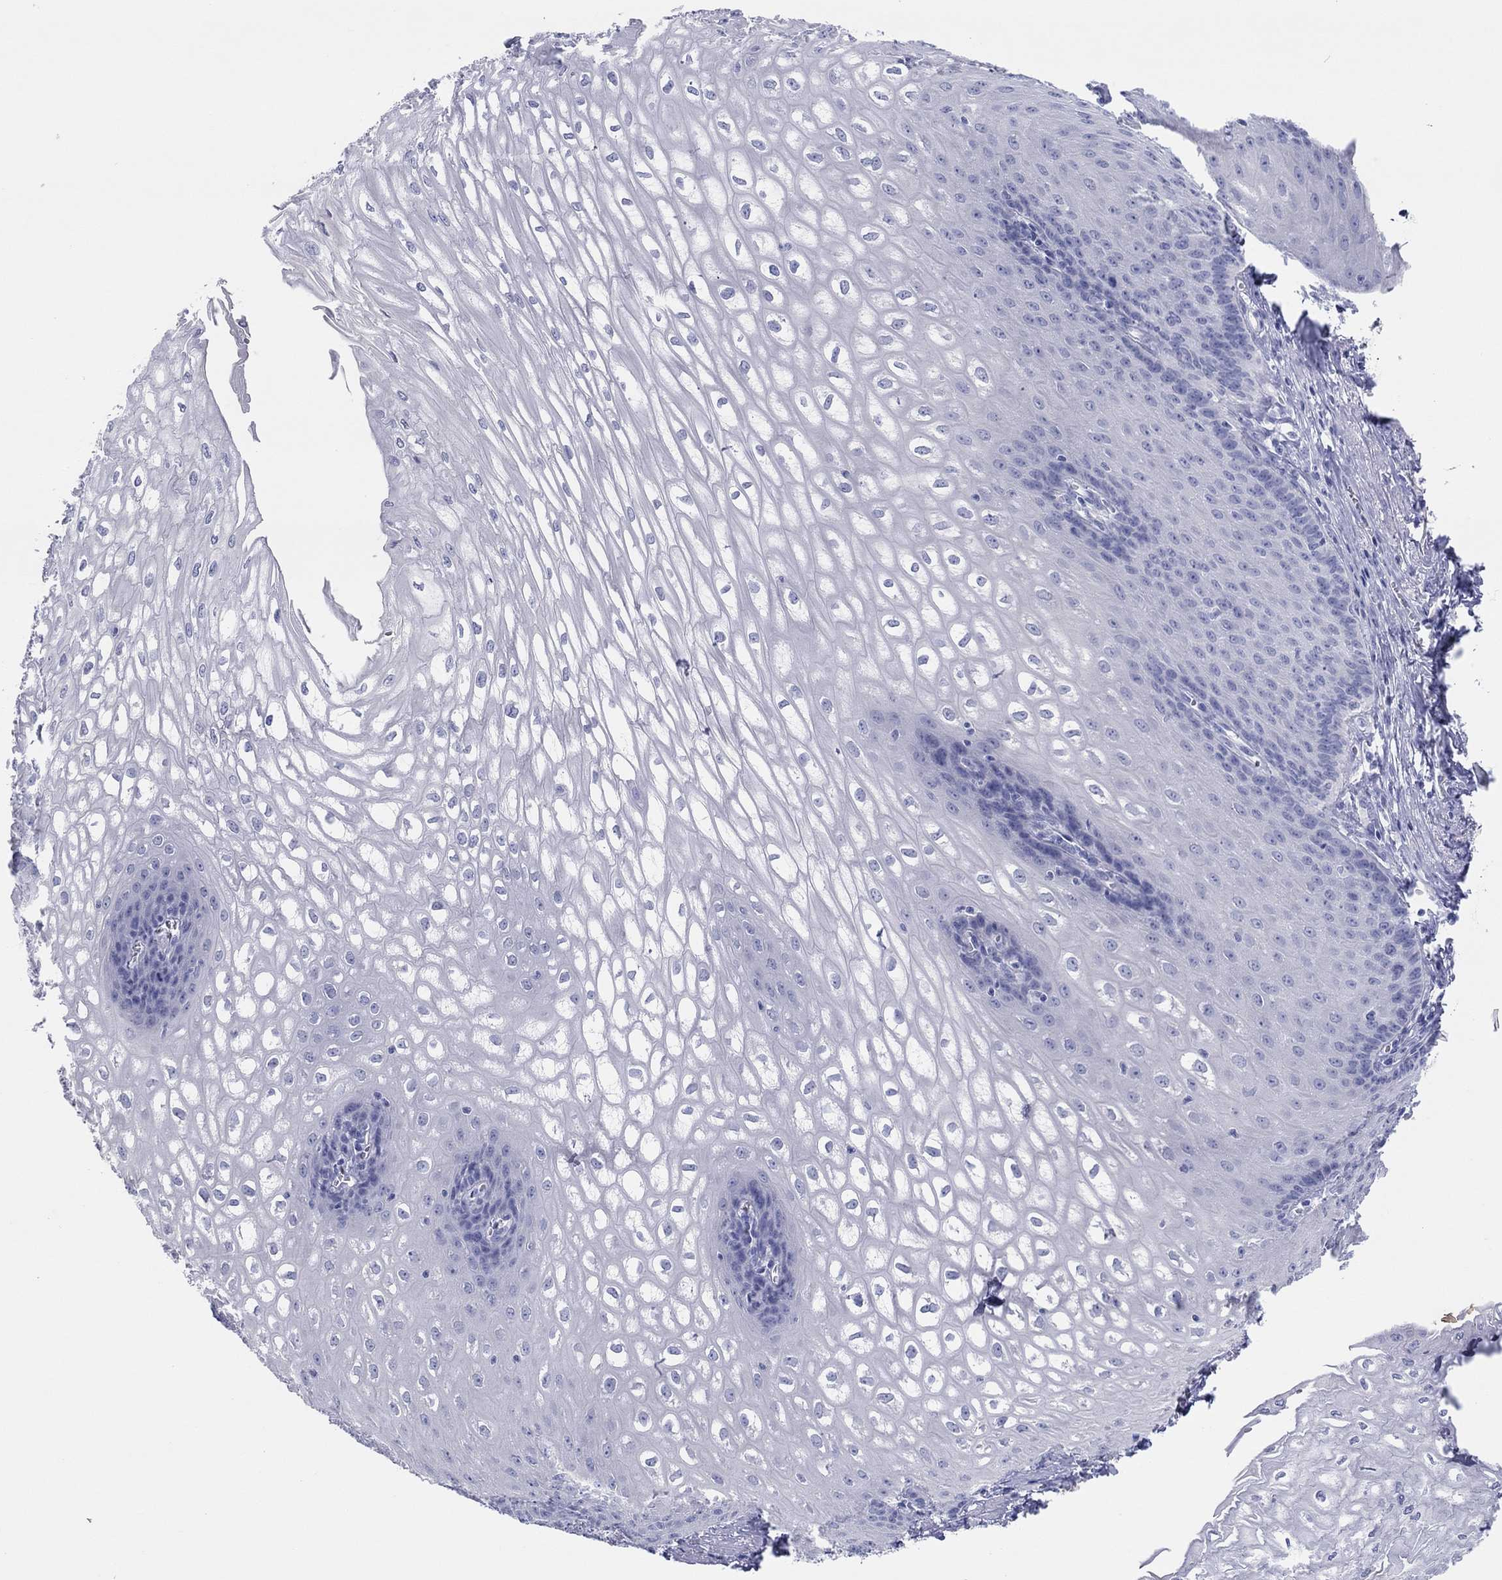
{"staining": {"intensity": "negative", "quantity": "none", "location": "none"}, "tissue": "esophagus", "cell_type": "Squamous epithelial cells", "image_type": "normal", "snomed": [{"axis": "morphology", "description": "Normal tissue, NOS"}, {"axis": "topography", "description": "Esophagus"}], "caption": "Immunohistochemistry photomicrograph of benign esophagus: esophagus stained with DAB (3,3'-diaminobenzidine) reveals no significant protein staining in squamous epithelial cells.", "gene": "ERICH3", "patient": {"sex": "male", "age": 58}}